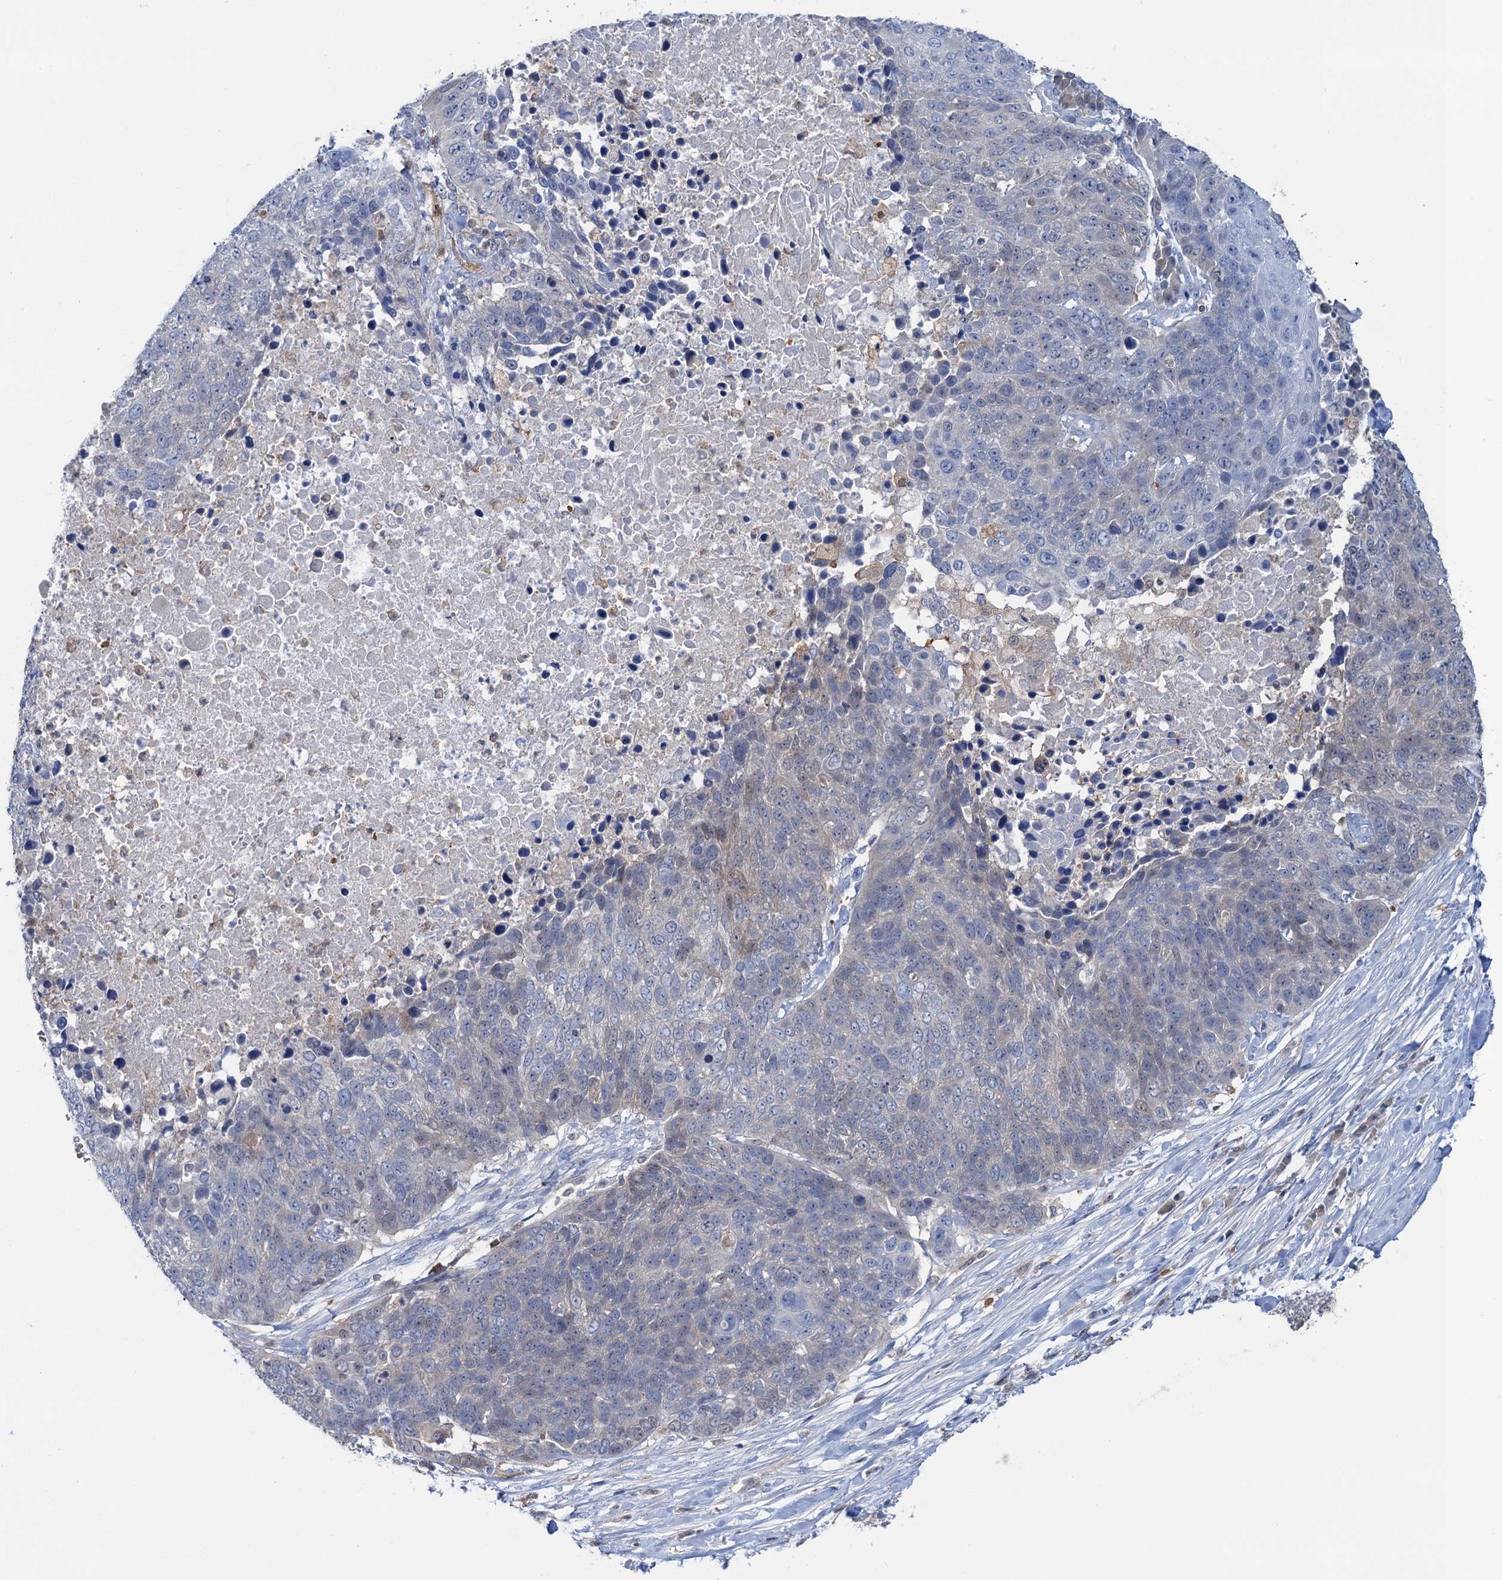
{"staining": {"intensity": "negative", "quantity": "none", "location": "none"}, "tissue": "lung cancer", "cell_type": "Tumor cells", "image_type": "cancer", "snomed": [{"axis": "morphology", "description": "Normal tissue, NOS"}, {"axis": "morphology", "description": "Squamous cell carcinoma, NOS"}, {"axis": "topography", "description": "Lymph node"}, {"axis": "topography", "description": "Lung"}], "caption": "Tumor cells show no significant expression in lung cancer (squamous cell carcinoma).", "gene": "FAH", "patient": {"sex": "male", "age": 66}}